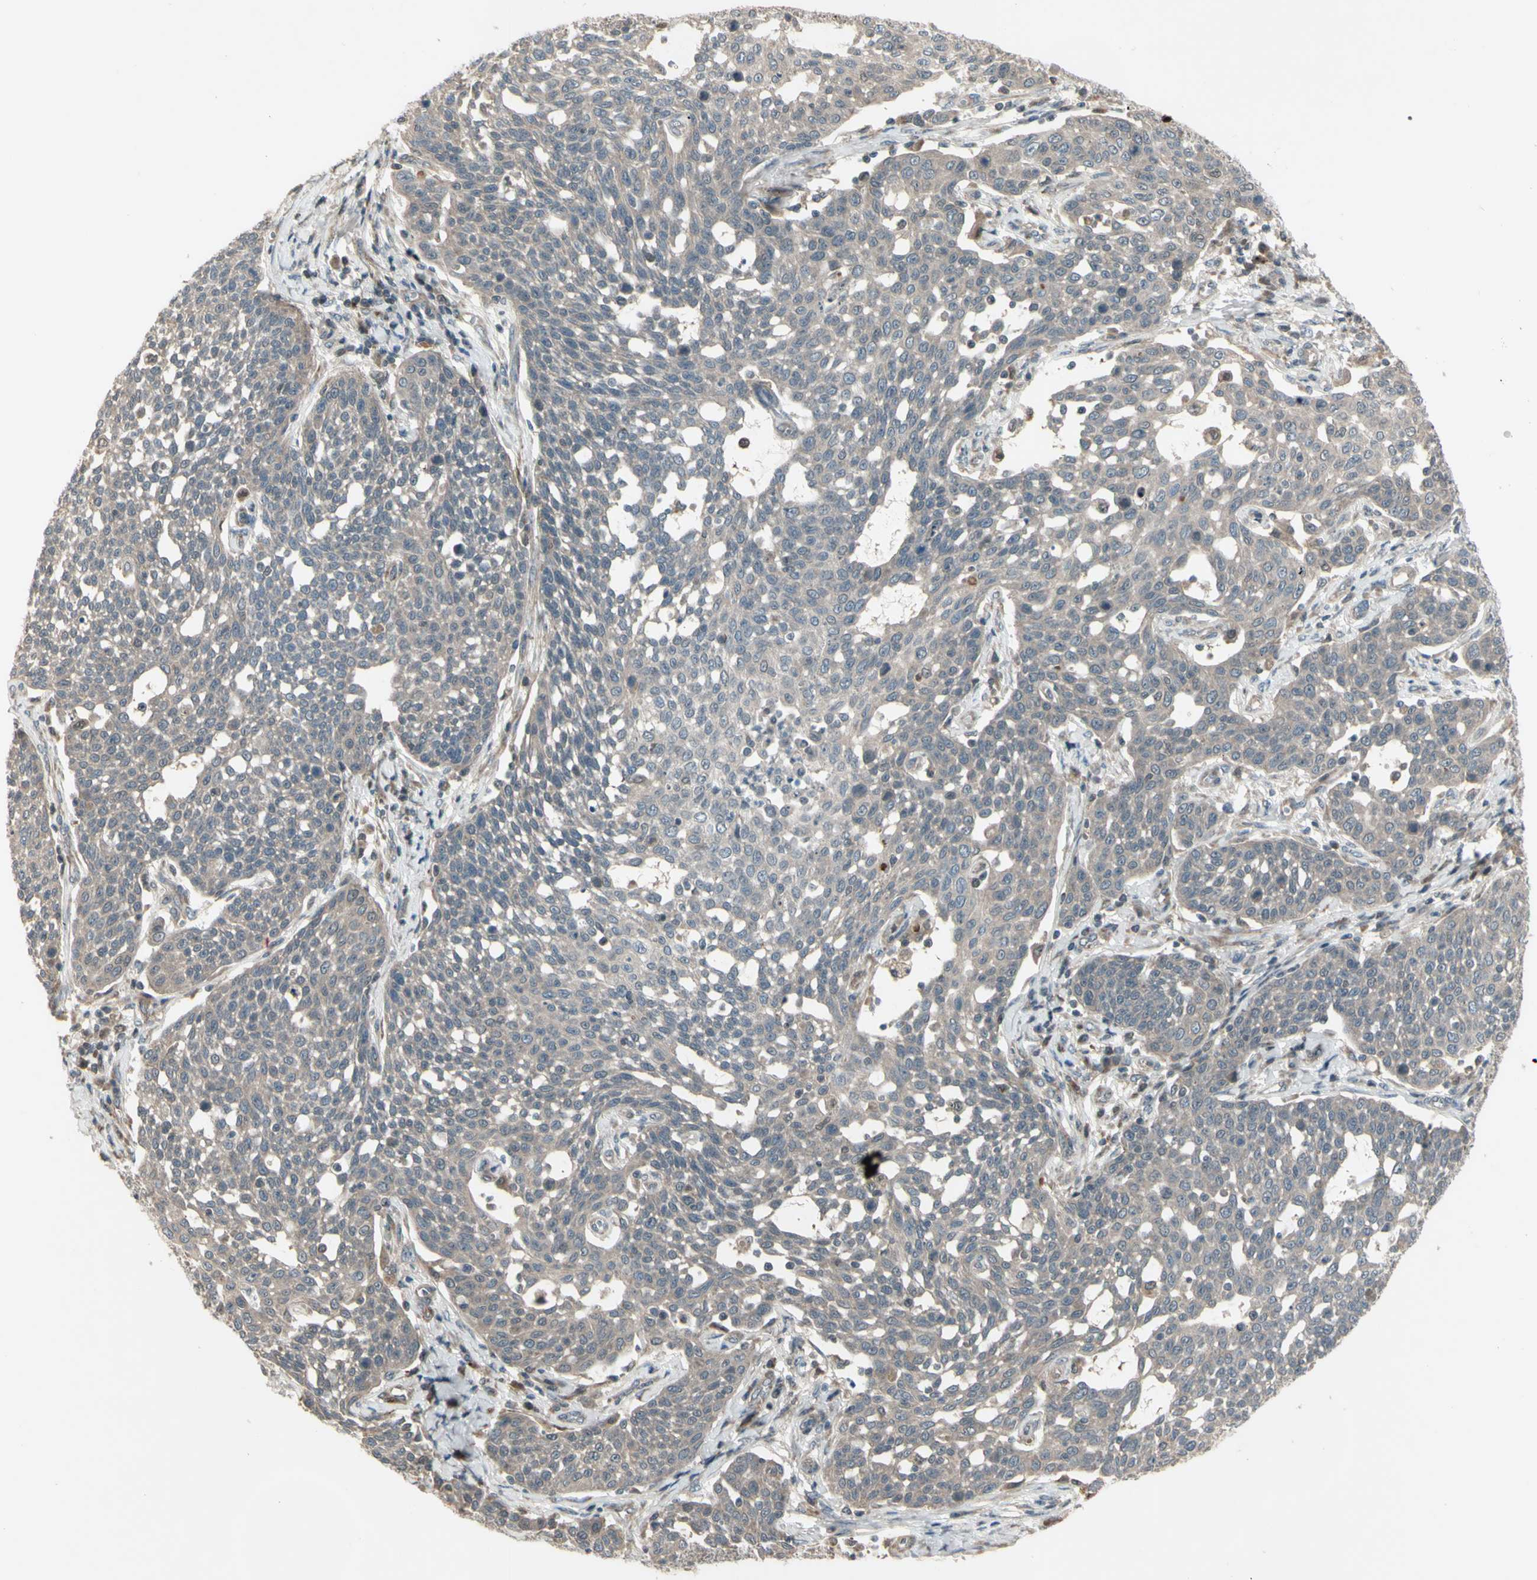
{"staining": {"intensity": "weak", "quantity": "25%-75%", "location": "cytoplasmic/membranous"}, "tissue": "cervical cancer", "cell_type": "Tumor cells", "image_type": "cancer", "snomed": [{"axis": "morphology", "description": "Squamous cell carcinoma, NOS"}, {"axis": "topography", "description": "Cervix"}], "caption": "IHC photomicrograph of human cervical cancer stained for a protein (brown), which displays low levels of weak cytoplasmic/membranous staining in approximately 25%-75% of tumor cells.", "gene": "OSTM1", "patient": {"sex": "female", "age": 34}}